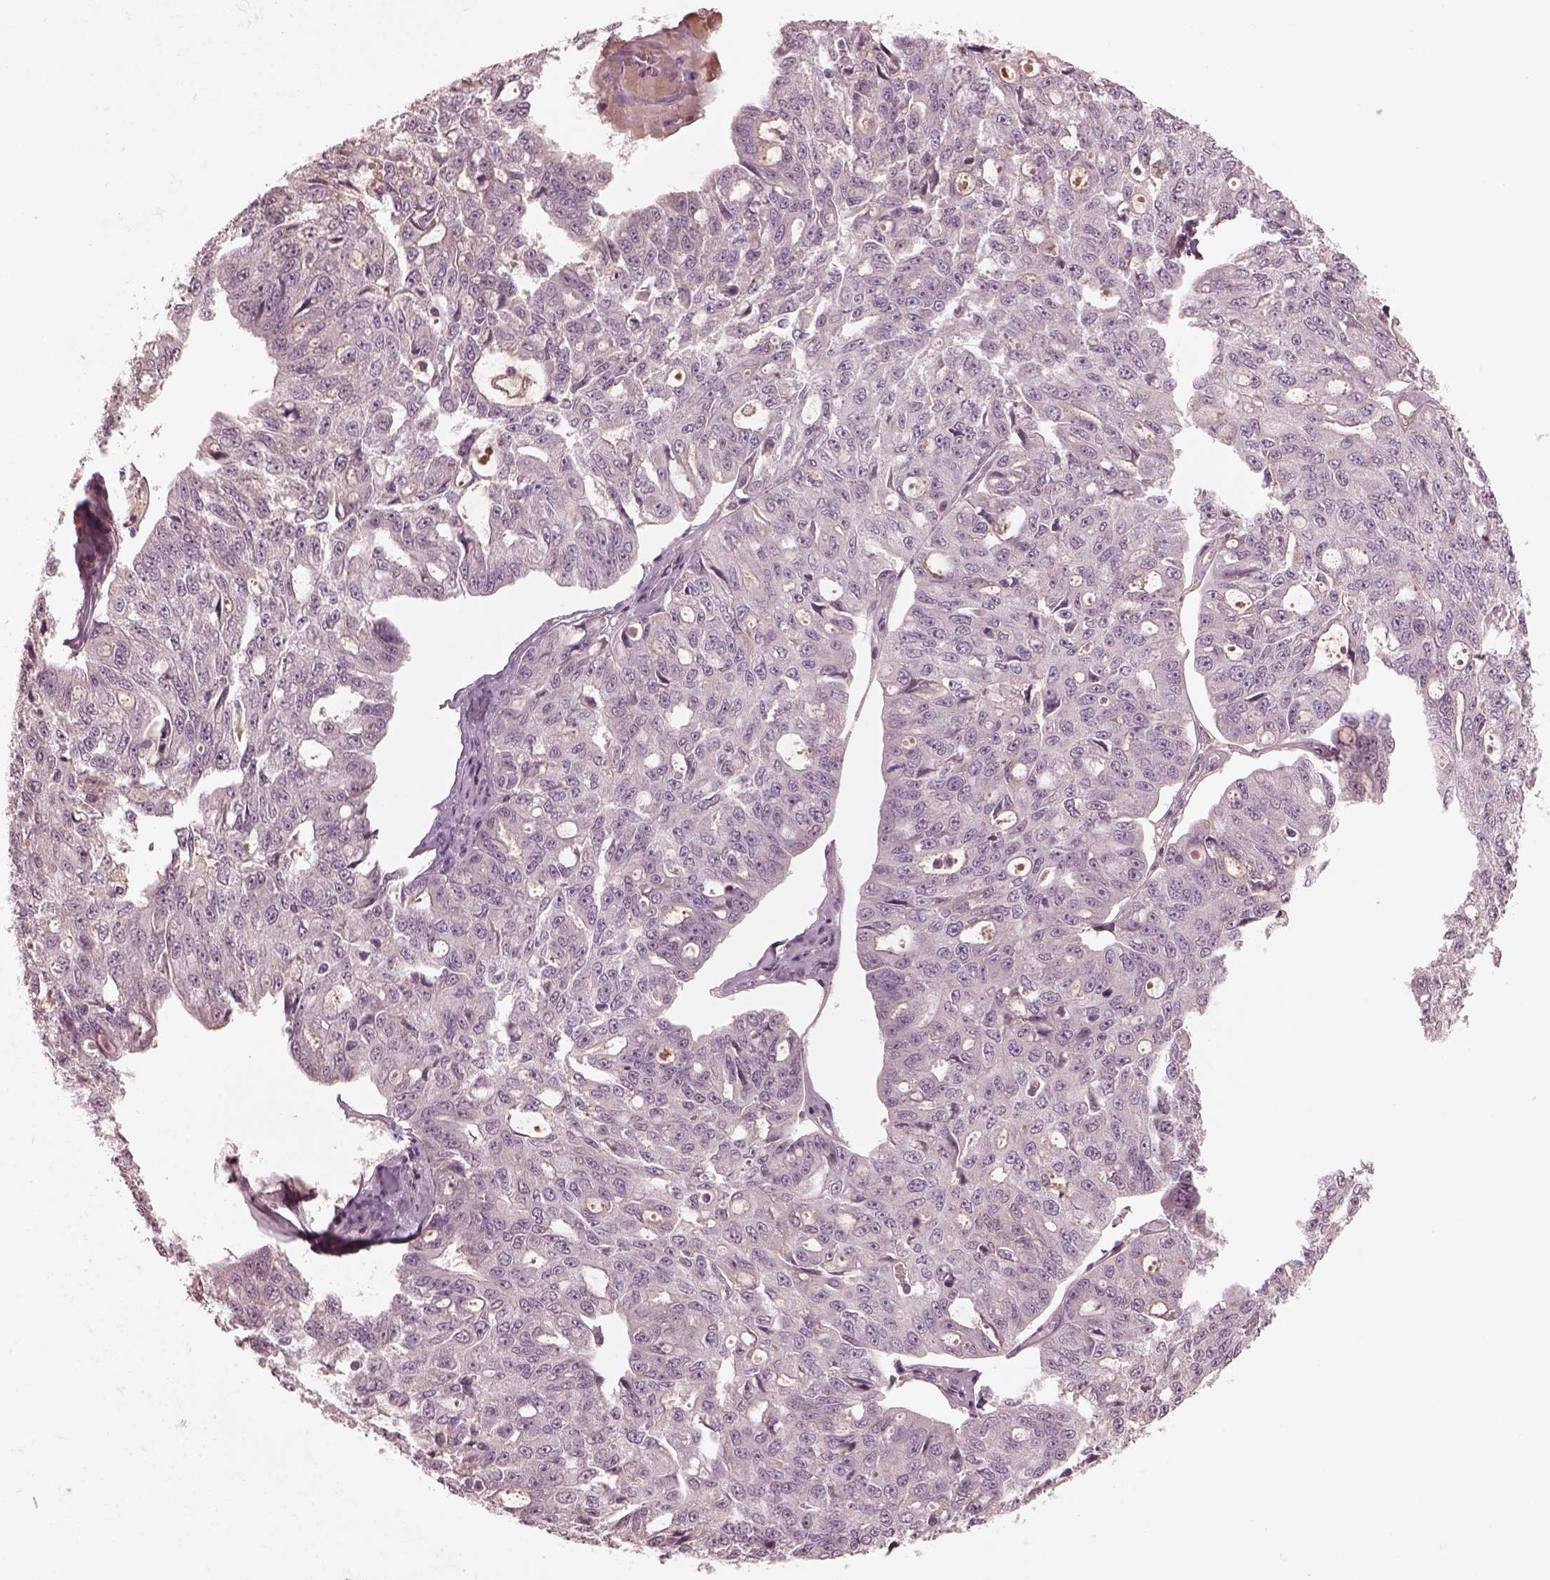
{"staining": {"intensity": "negative", "quantity": "none", "location": "none"}, "tissue": "ovarian cancer", "cell_type": "Tumor cells", "image_type": "cancer", "snomed": [{"axis": "morphology", "description": "Carcinoma, endometroid"}, {"axis": "topography", "description": "Ovary"}], "caption": "The histopathology image reveals no staining of tumor cells in ovarian cancer.", "gene": "VWA5B1", "patient": {"sex": "female", "age": 65}}